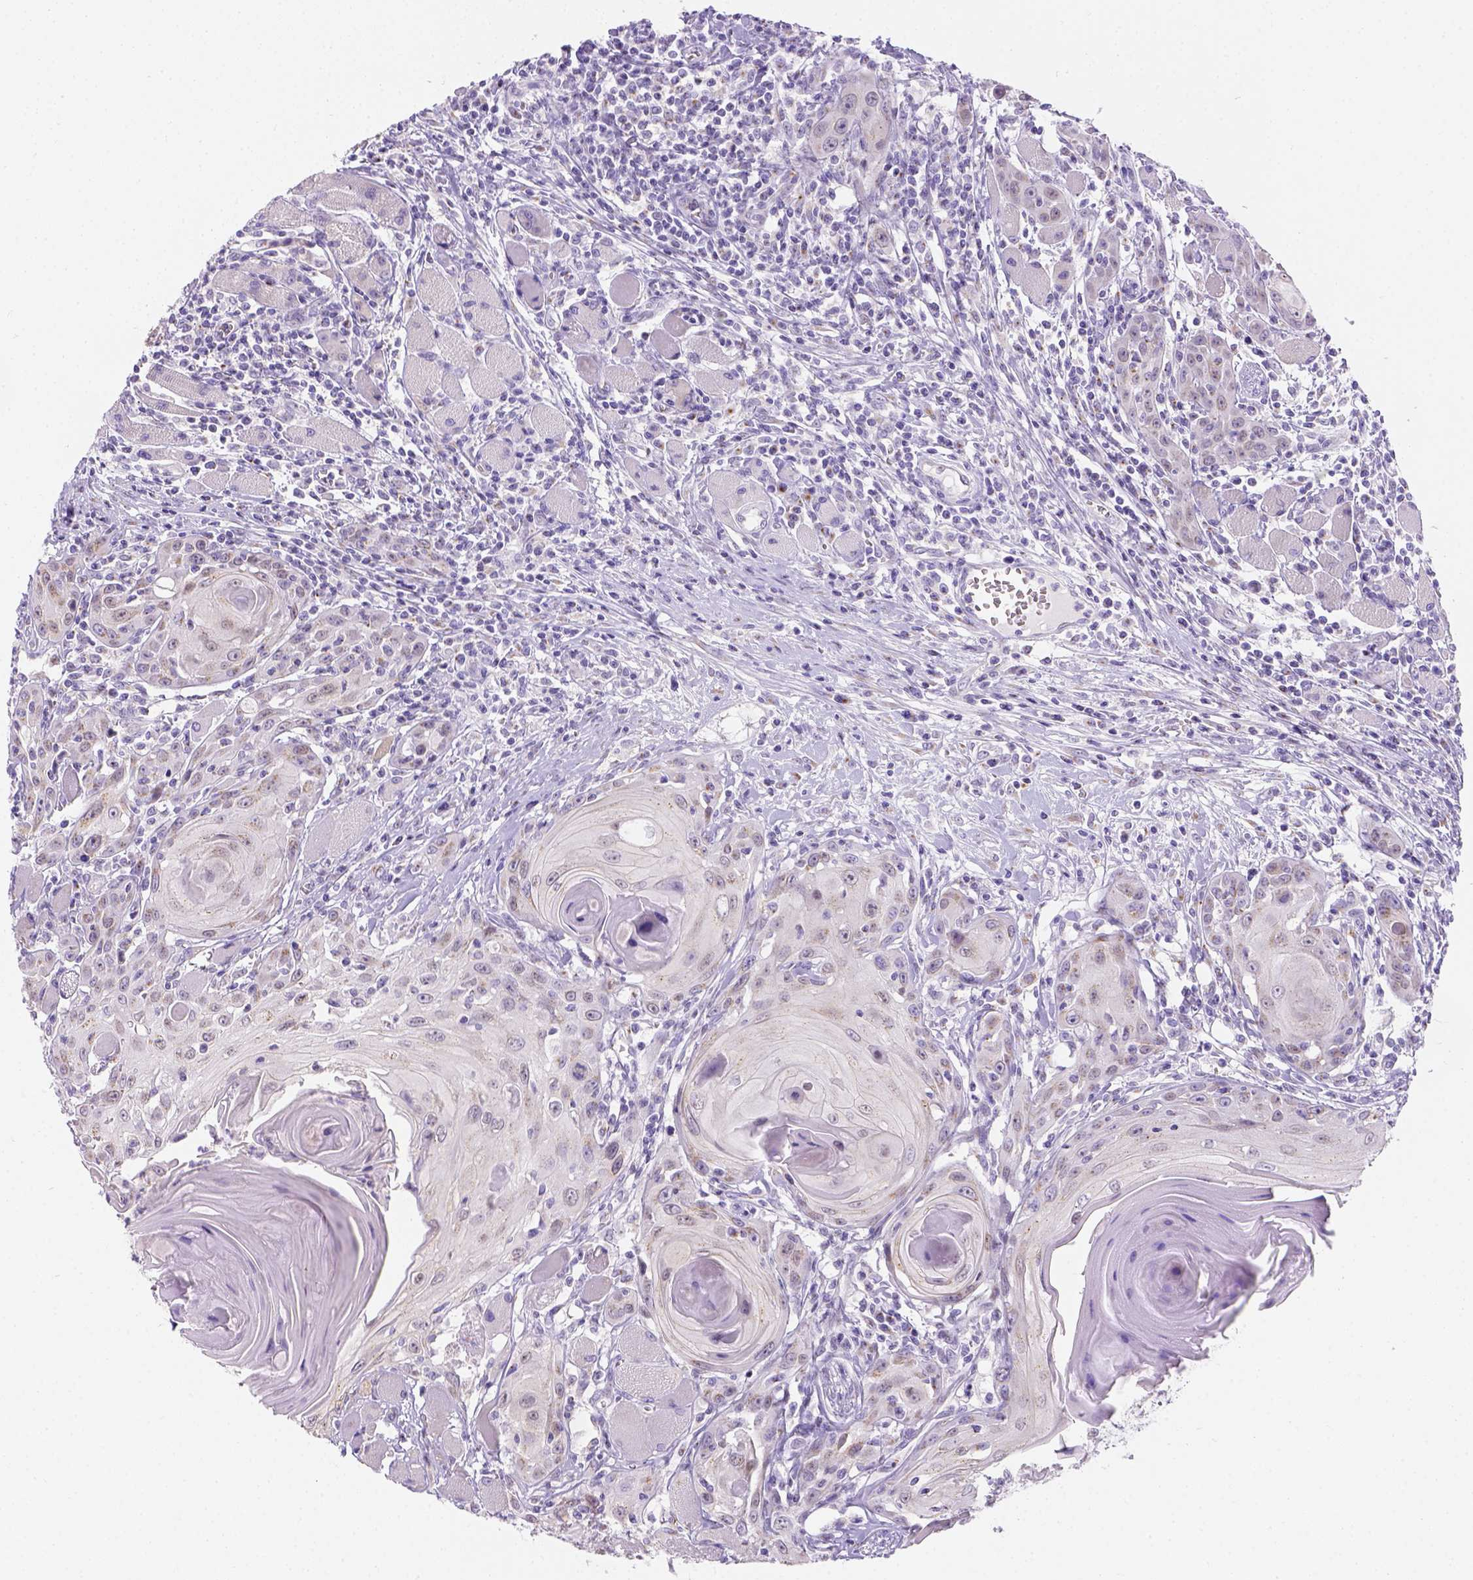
{"staining": {"intensity": "weak", "quantity": ">75%", "location": "cytoplasmic/membranous"}, "tissue": "head and neck cancer", "cell_type": "Tumor cells", "image_type": "cancer", "snomed": [{"axis": "morphology", "description": "Squamous cell carcinoma, NOS"}, {"axis": "topography", "description": "Head-Neck"}], "caption": "IHC histopathology image of neoplastic tissue: human head and neck cancer (squamous cell carcinoma) stained using IHC shows low levels of weak protein expression localized specifically in the cytoplasmic/membranous of tumor cells, appearing as a cytoplasmic/membranous brown color.", "gene": "PHF7", "patient": {"sex": "female", "age": 80}}